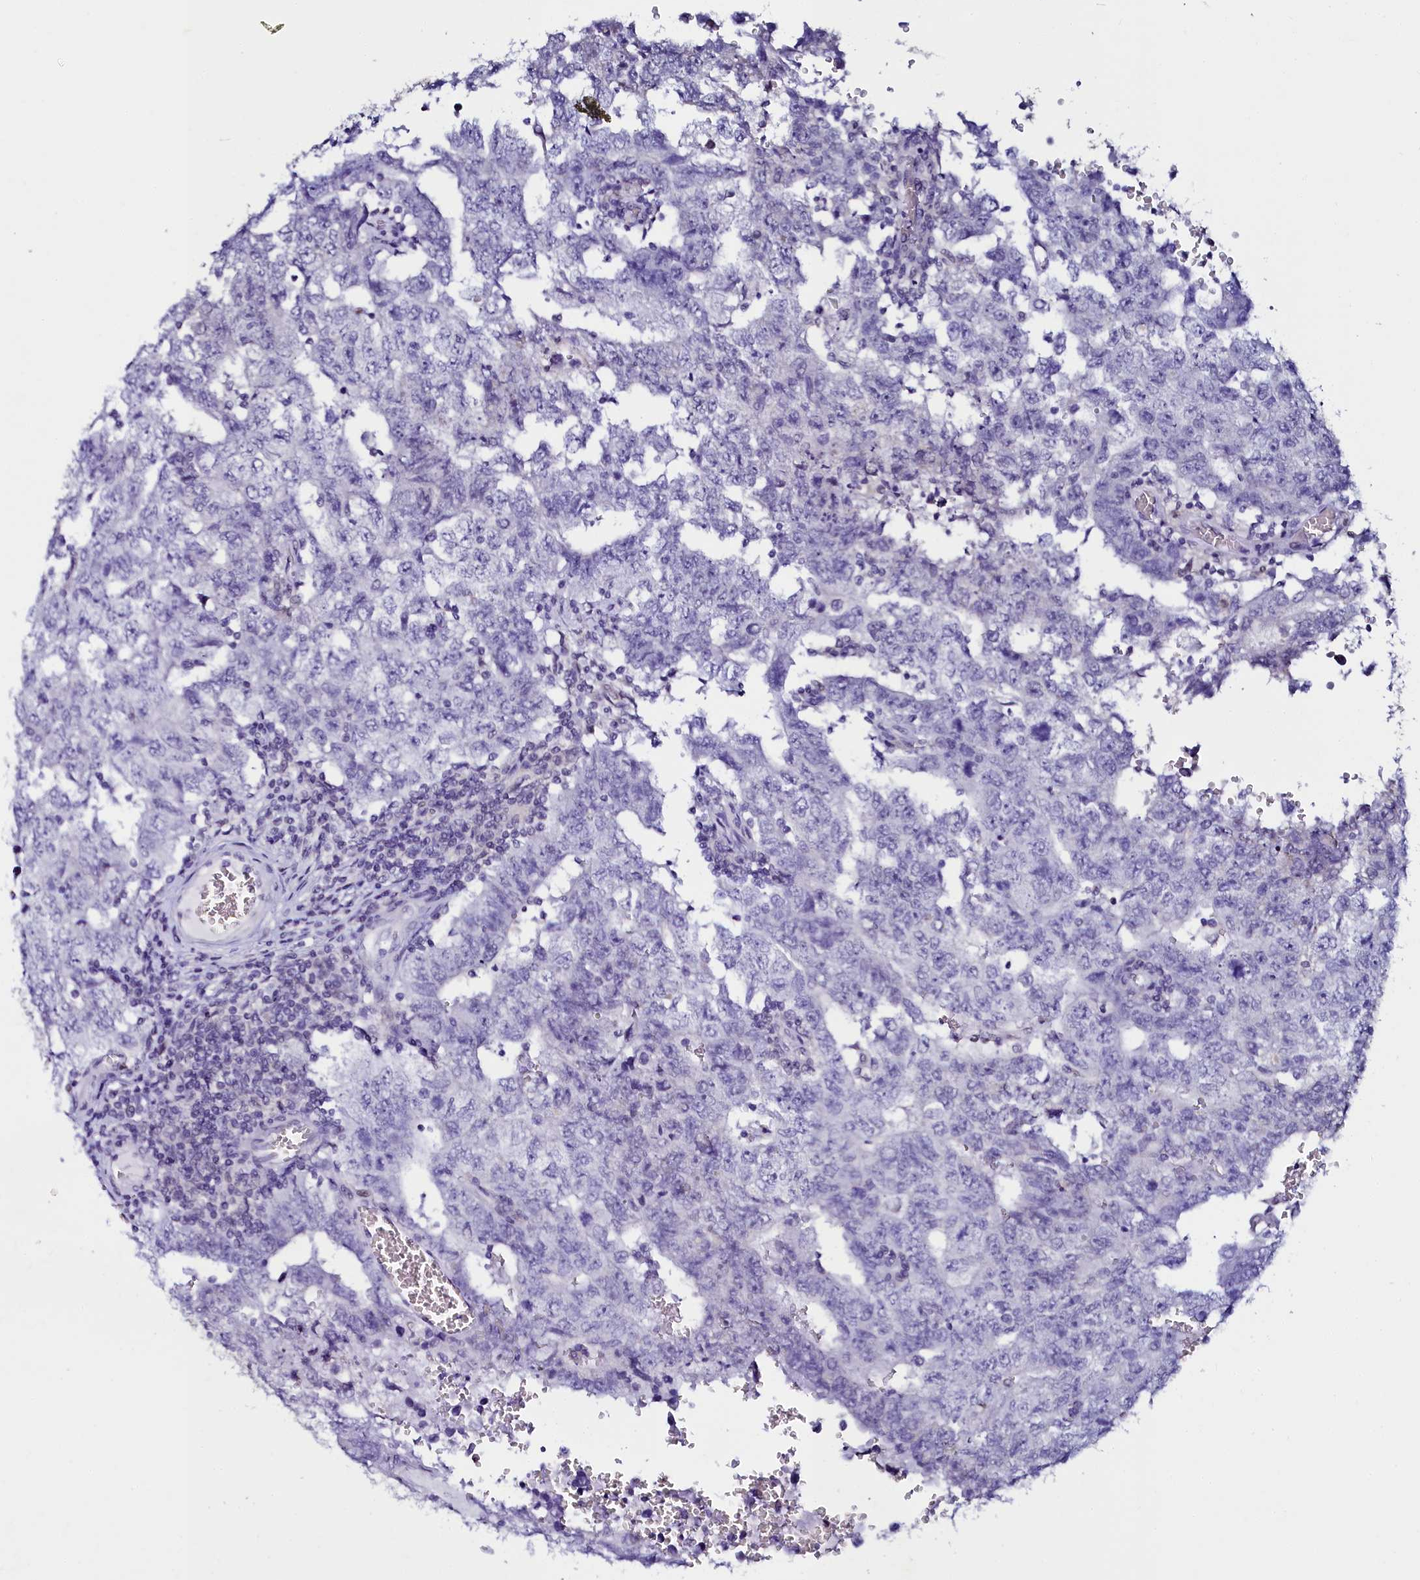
{"staining": {"intensity": "negative", "quantity": "none", "location": "none"}, "tissue": "testis cancer", "cell_type": "Tumor cells", "image_type": "cancer", "snomed": [{"axis": "morphology", "description": "Carcinoma, Embryonal, NOS"}, {"axis": "topography", "description": "Testis"}], "caption": "Tumor cells show no significant protein expression in testis cancer.", "gene": "SORD", "patient": {"sex": "male", "age": 26}}